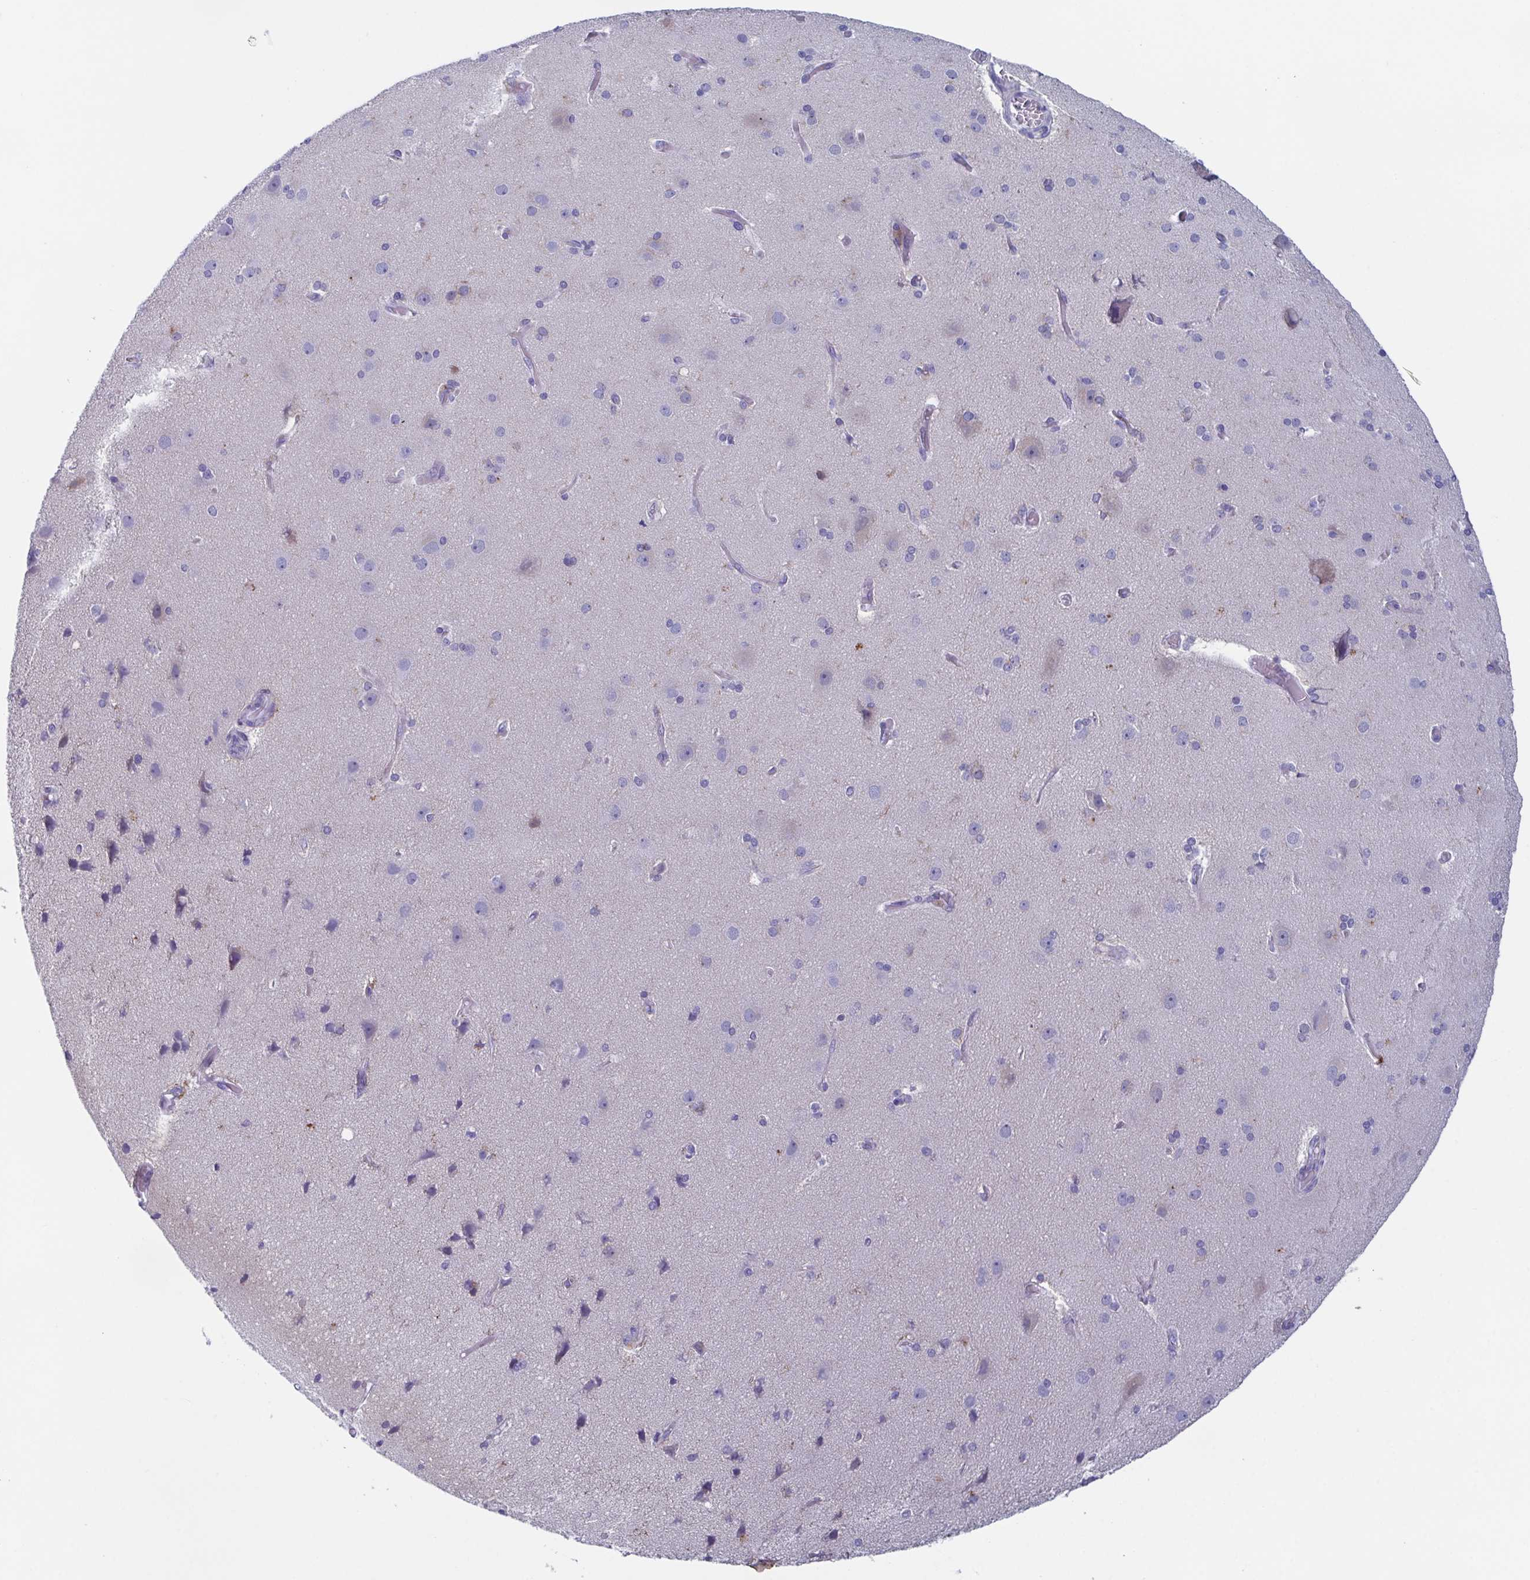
{"staining": {"intensity": "negative", "quantity": "none", "location": "none"}, "tissue": "cerebral cortex", "cell_type": "Endothelial cells", "image_type": "normal", "snomed": [{"axis": "morphology", "description": "Normal tissue, NOS"}, {"axis": "morphology", "description": "Glioma, malignant, High grade"}, {"axis": "topography", "description": "Cerebral cortex"}], "caption": "The image shows no staining of endothelial cells in benign cerebral cortex. (IHC, brightfield microscopy, high magnification).", "gene": "ZFP64", "patient": {"sex": "male", "age": 71}}